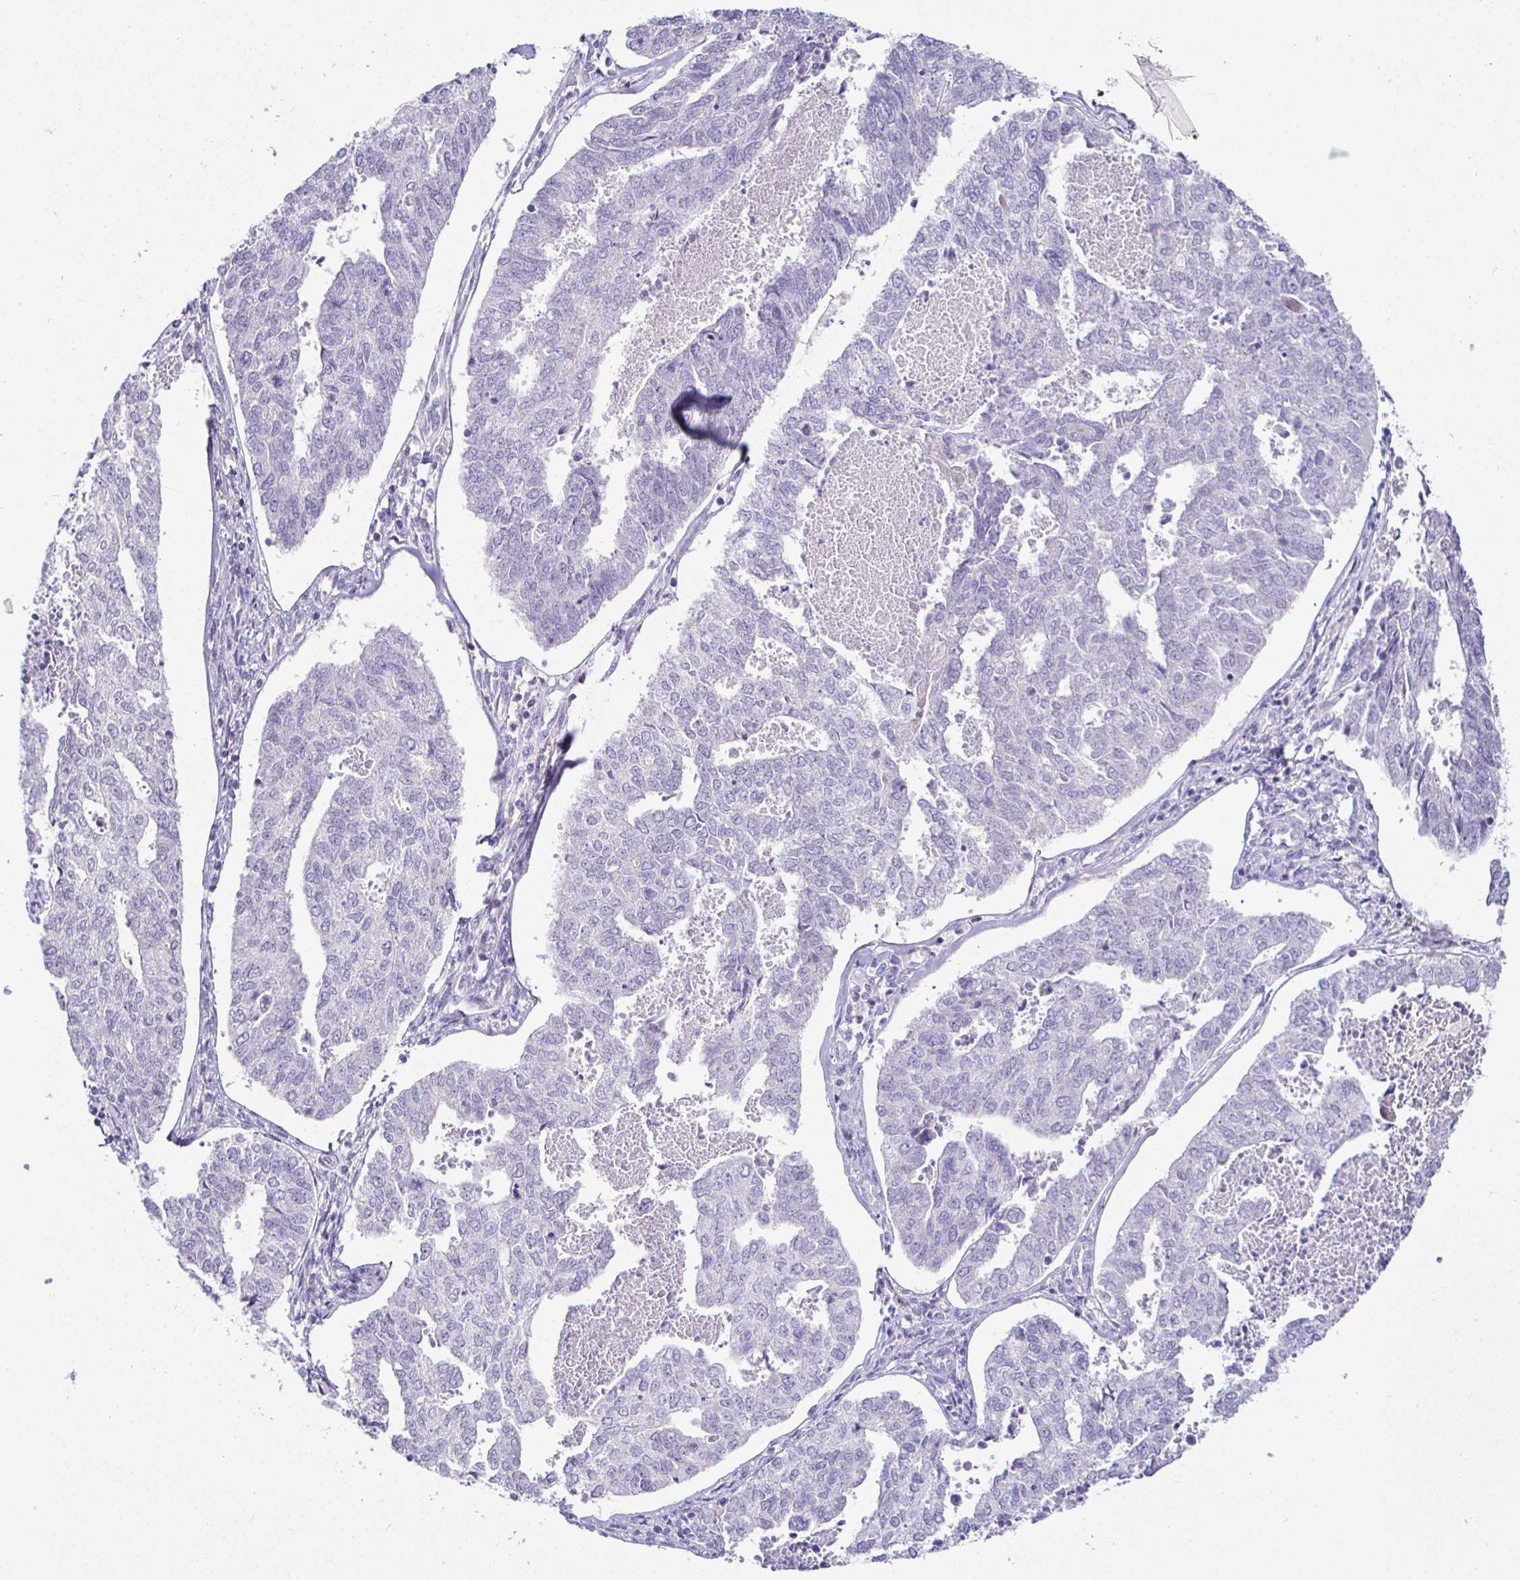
{"staining": {"intensity": "negative", "quantity": "none", "location": "none"}, "tissue": "endometrial cancer", "cell_type": "Tumor cells", "image_type": "cancer", "snomed": [{"axis": "morphology", "description": "Adenocarcinoma, NOS"}, {"axis": "topography", "description": "Endometrium"}], "caption": "Immunohistochemical staining of endometrial adenocarcinoma reveals no significant expression in tumor cells.", "gene": "SIRPA", "patient": {"sex": "female", "age": 73}}